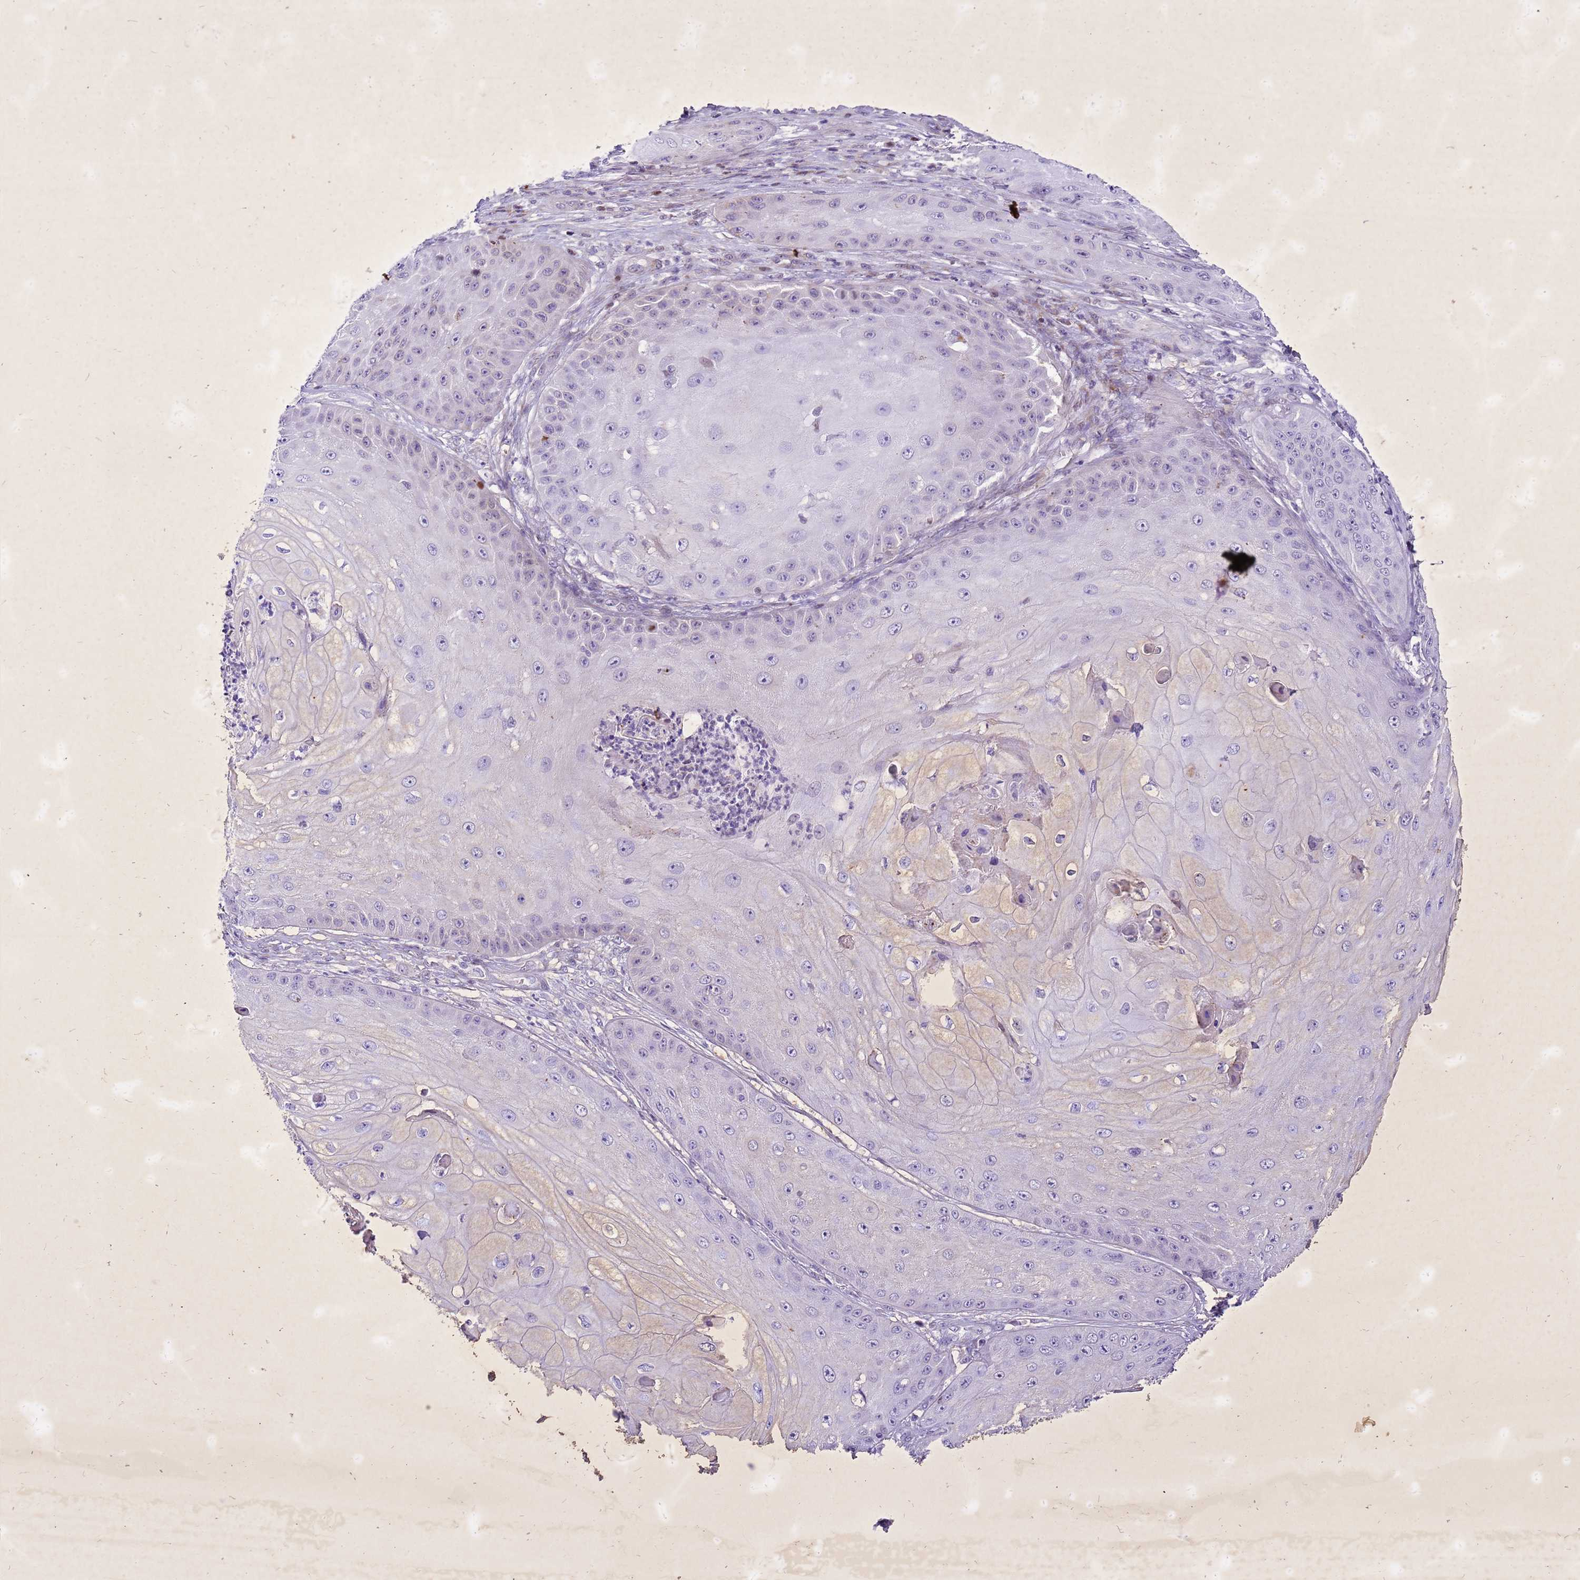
{"staining": {"intensity": "negative", "quantity": "none", "location": "none"}, "tissue": "skin cancer", "cell_type": "Tumor cells", "image_type": "cancer", "snomed": [{"axis": "morphology", "description": "Squamous cell carcinoma, NOS"}, {"axis": "topography", "description": "Skin"}], "caption": "Immunohistochemistry (IHC) of squamous cell carcinoma (skin) shows no expression in tumor cells. (DAB (3,3'-diaminobenzidine) immunohistochemistry, high magnification).", "gene": "COPS9", "patient": {"sex": "male", "age": 70}}